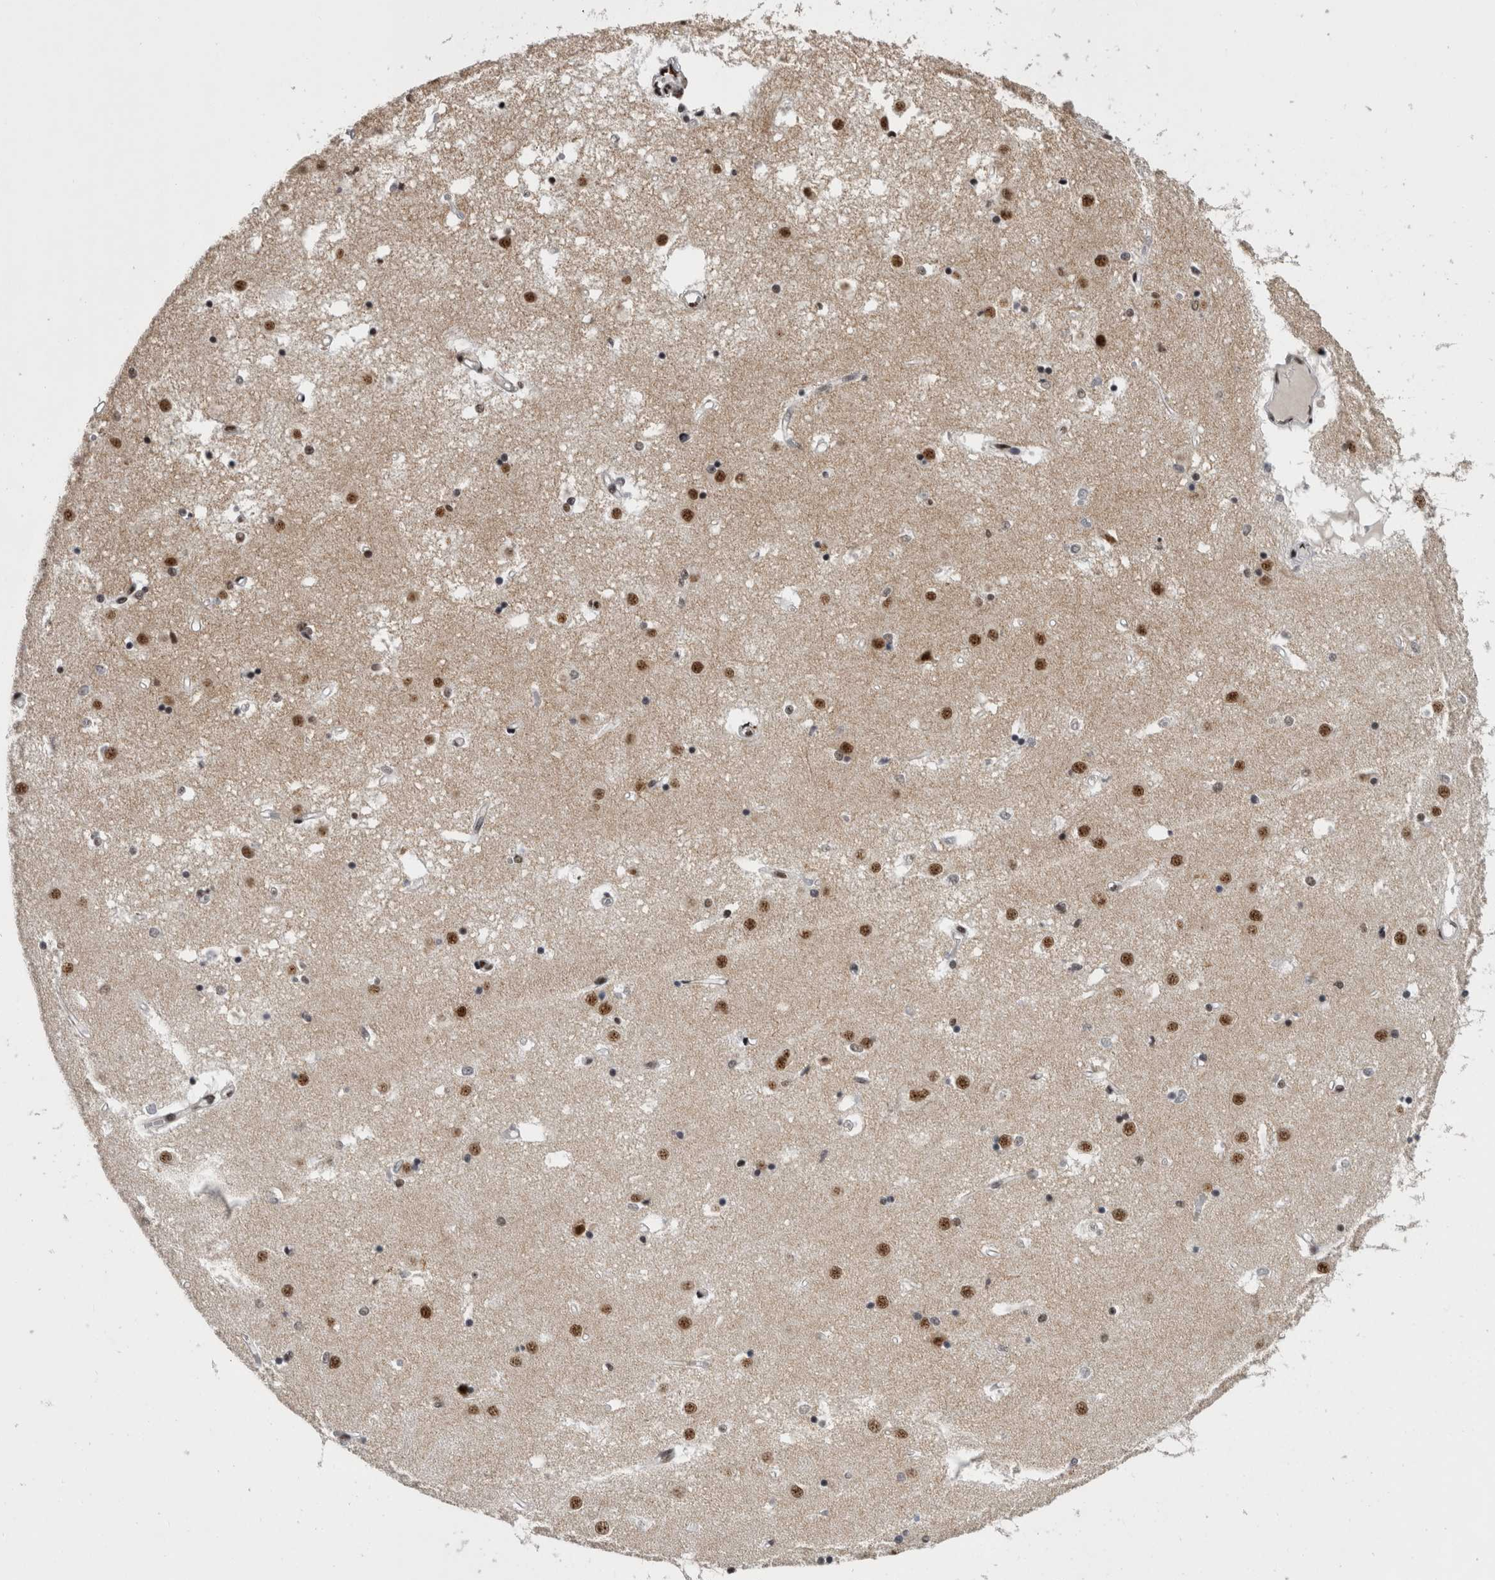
{"staining": {"intensity": "strong", "quantity": "25%-75%", "location": "nuclear"}, "tissue": "caudate", "cell_type": "Glial cells", "image_type": "normal", "snomed": [{"axis": "morphology", "description": "Normal tissue, NOS"}, {"axis": "topography", "description": "Lateral ventricle wall"}], "caption": "The photomicrograph shows staining of benign caudate, revealing strong nuclear protein expression (brown color) within glial cells.", "gene": "CDK11A", "patient": {"sex": "male", "age": 45}}